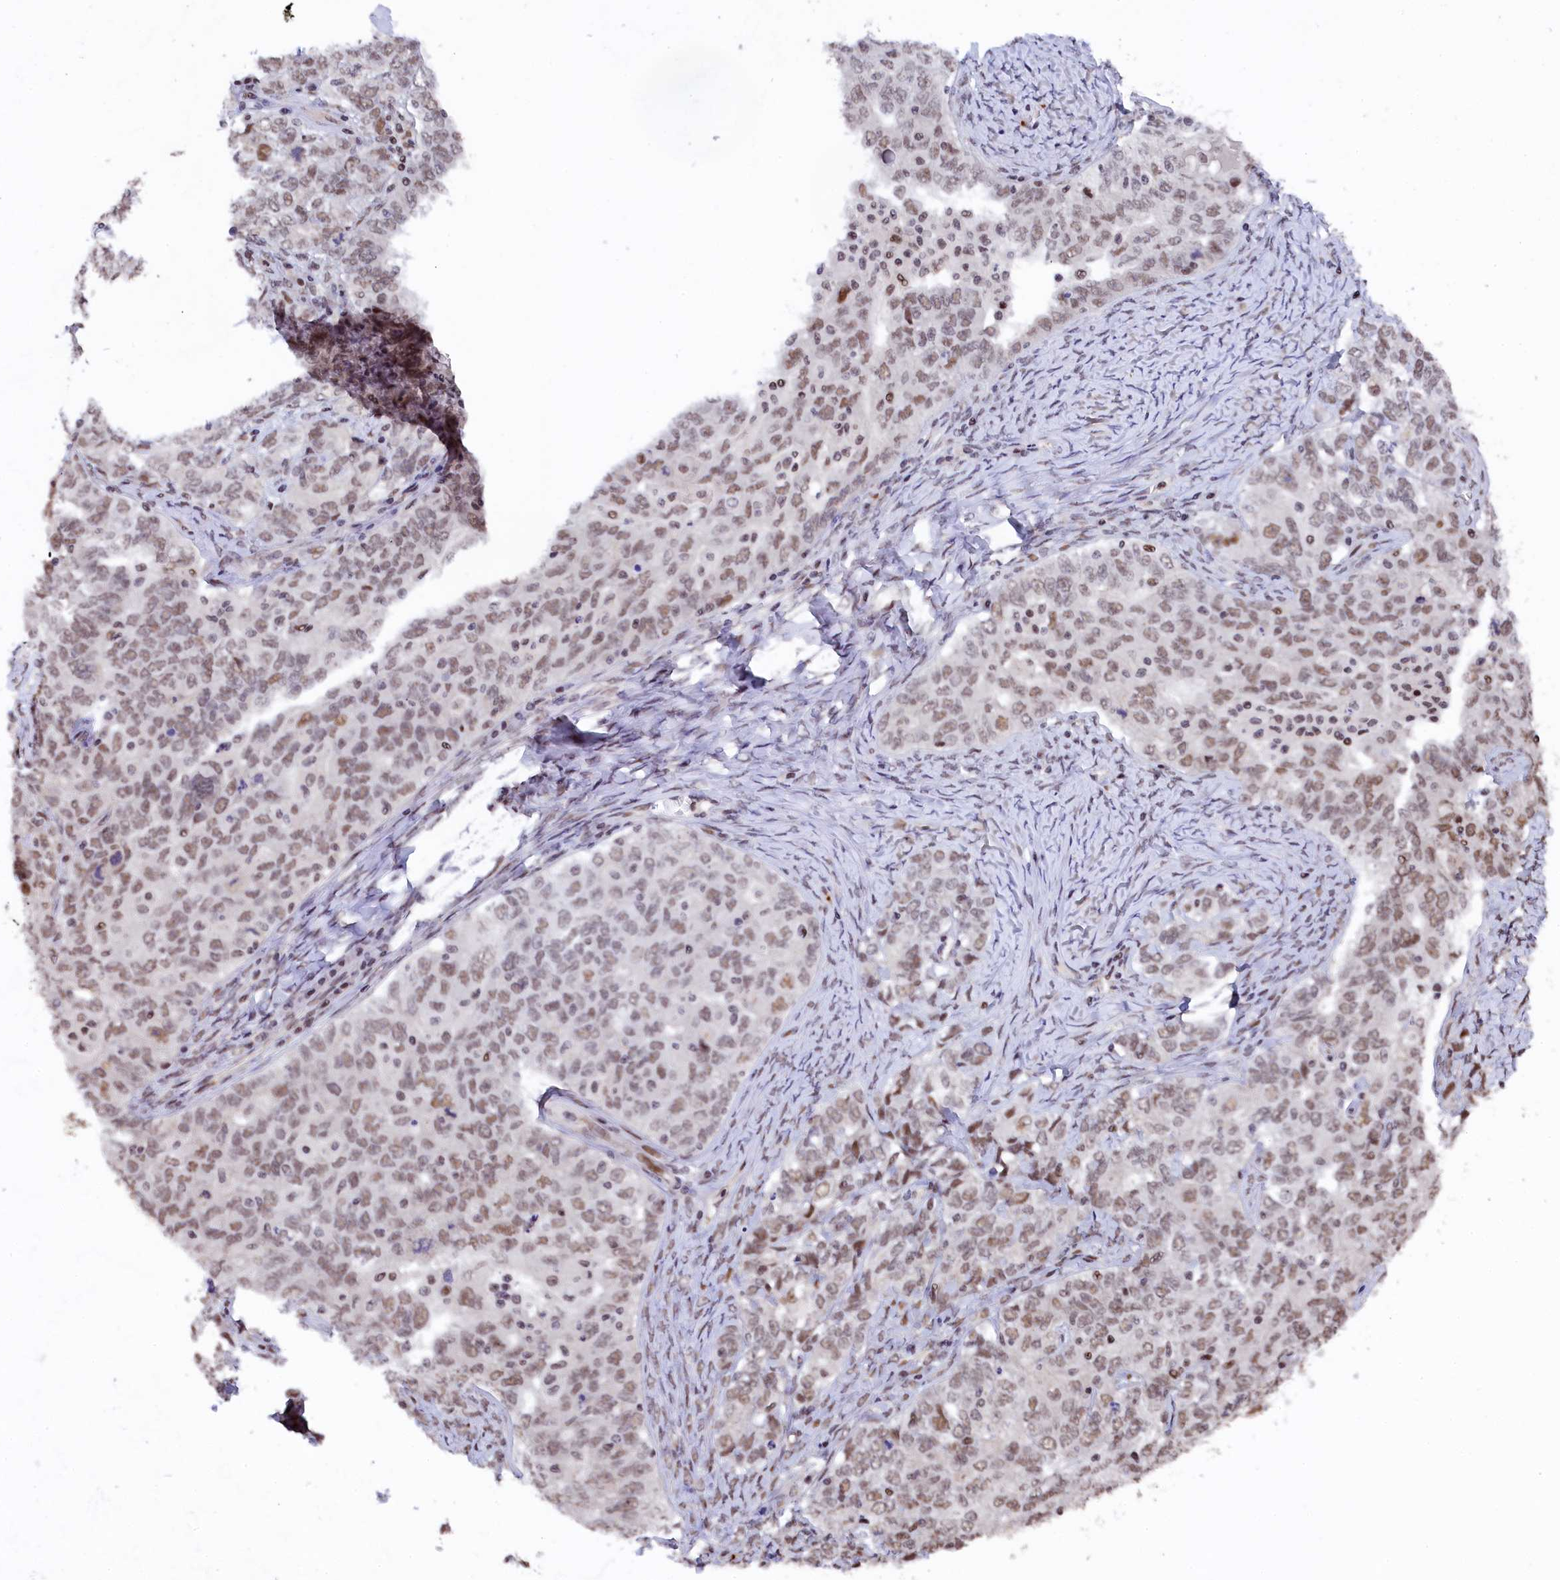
{"staining": {"intensity": "moderate", "quantity": ">75%", "location": "nuclear"}, "tissue": "ovarian cancer", "cell_type": "Tumor cells", "image_type": "cancer", "snomed": [{"axis": "morphology", "description": "Carcinoma, endometroid"}, {"axis": "topography", "description": "Ovary"}], "caption": "Immunohistochemical staining of human ovarian cancer (endometroid carcinoma) exhibits moderate nuclear protein expression in about >75% of tumor cells. (Stains: DAB in brown, nuclei in blue, Microscopy: brightfield microscopy at high magnification).", "gene": "ADIG", "patient": {"sex": "female", "age": 62}}